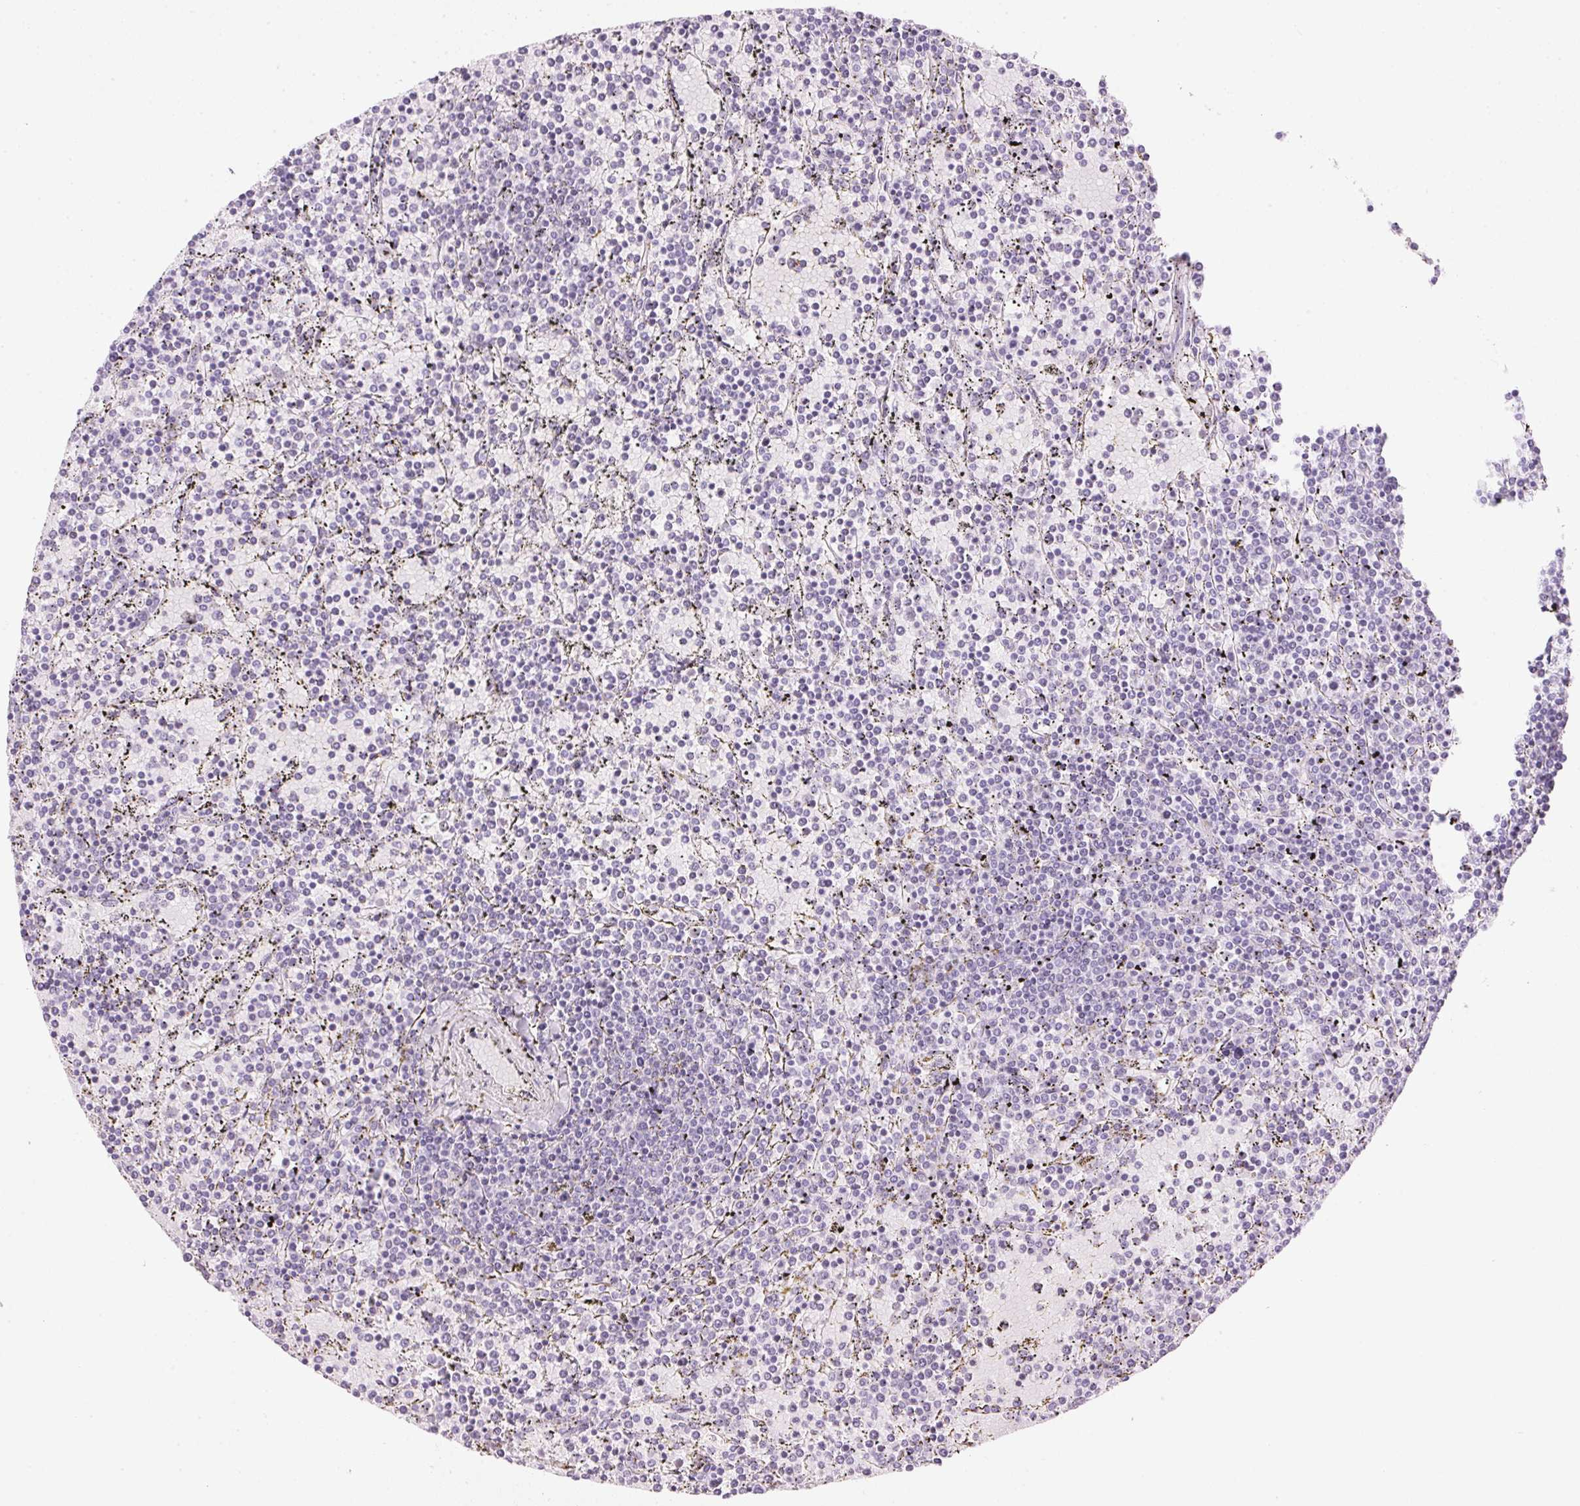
{"staining": {"intensity": "negative", "quantity": "none", "location": "none"}, "tissue": "lymphoma", "cell_type": "Tumor cells", "image_type": "cancer", "snomed": [{"axis": "morphology", "description": "Malignant lymphoma, non-Hodgkin's type, Low grade"}, {"axis": "topography", "description": "Spleen"}], "caption": "IHC photomicrograph of human lymphoma stained for a protein (brown), which reveals no staining in tumor cells. The staining was performed using DAB (3,3'-diaminobenzidine) to visualize the protein expression in brown, while the nuclei were stained in blue with hematoxylin (Magnification: 20x).", "gene": "IGFBP1", "patient": {"sex": "female", "age": 77}}